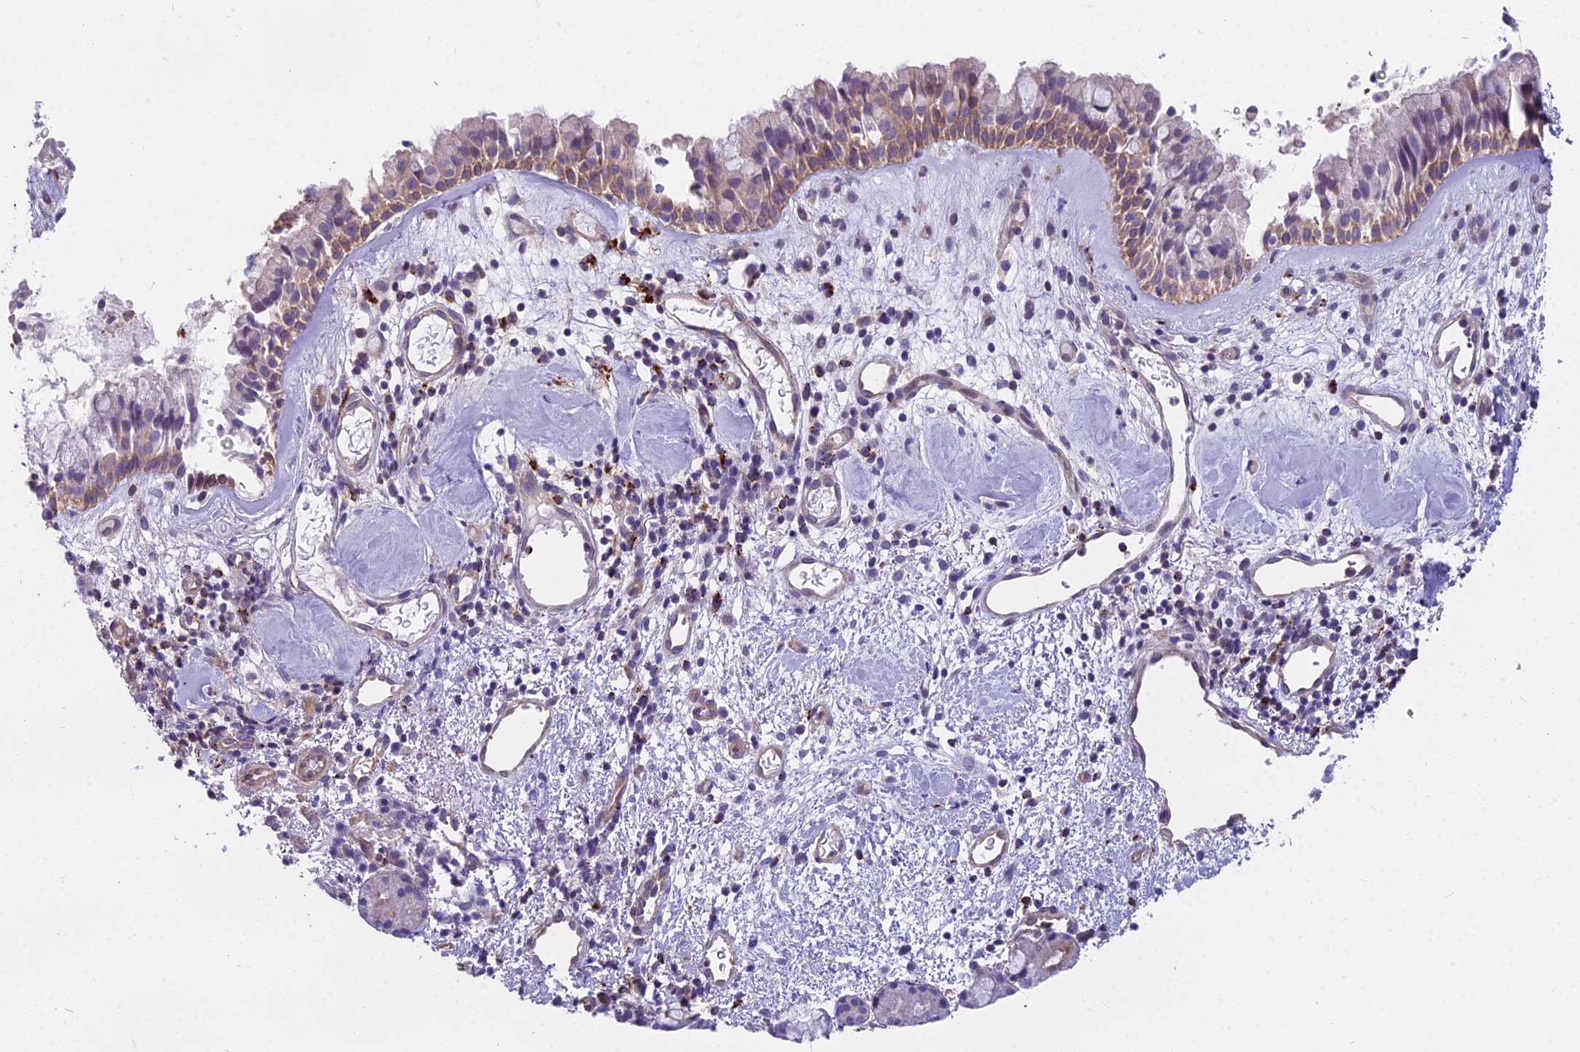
{"staining": {"intensity": "moderate", "quantity": ">75%", "location": "cytoplasmic/membranous"}, "tissue": "nasopharynx", "cell_type": "Respiratory epithelial cells", "image_type": "normal", "snomed": [{"axis": "morphology", "description": "Normal tissue, NOS"}, {"axis": "topography", "description": "Nasopharynx"}], "caption": "Protein staining demonstrates moderate cytoplasmic/membranous positivity in approximately >75% of respiratory epithelial cells in unremarkable nasopharynx.", "gene": "HLA", "patient": {"sex": "male", "age": 82}}